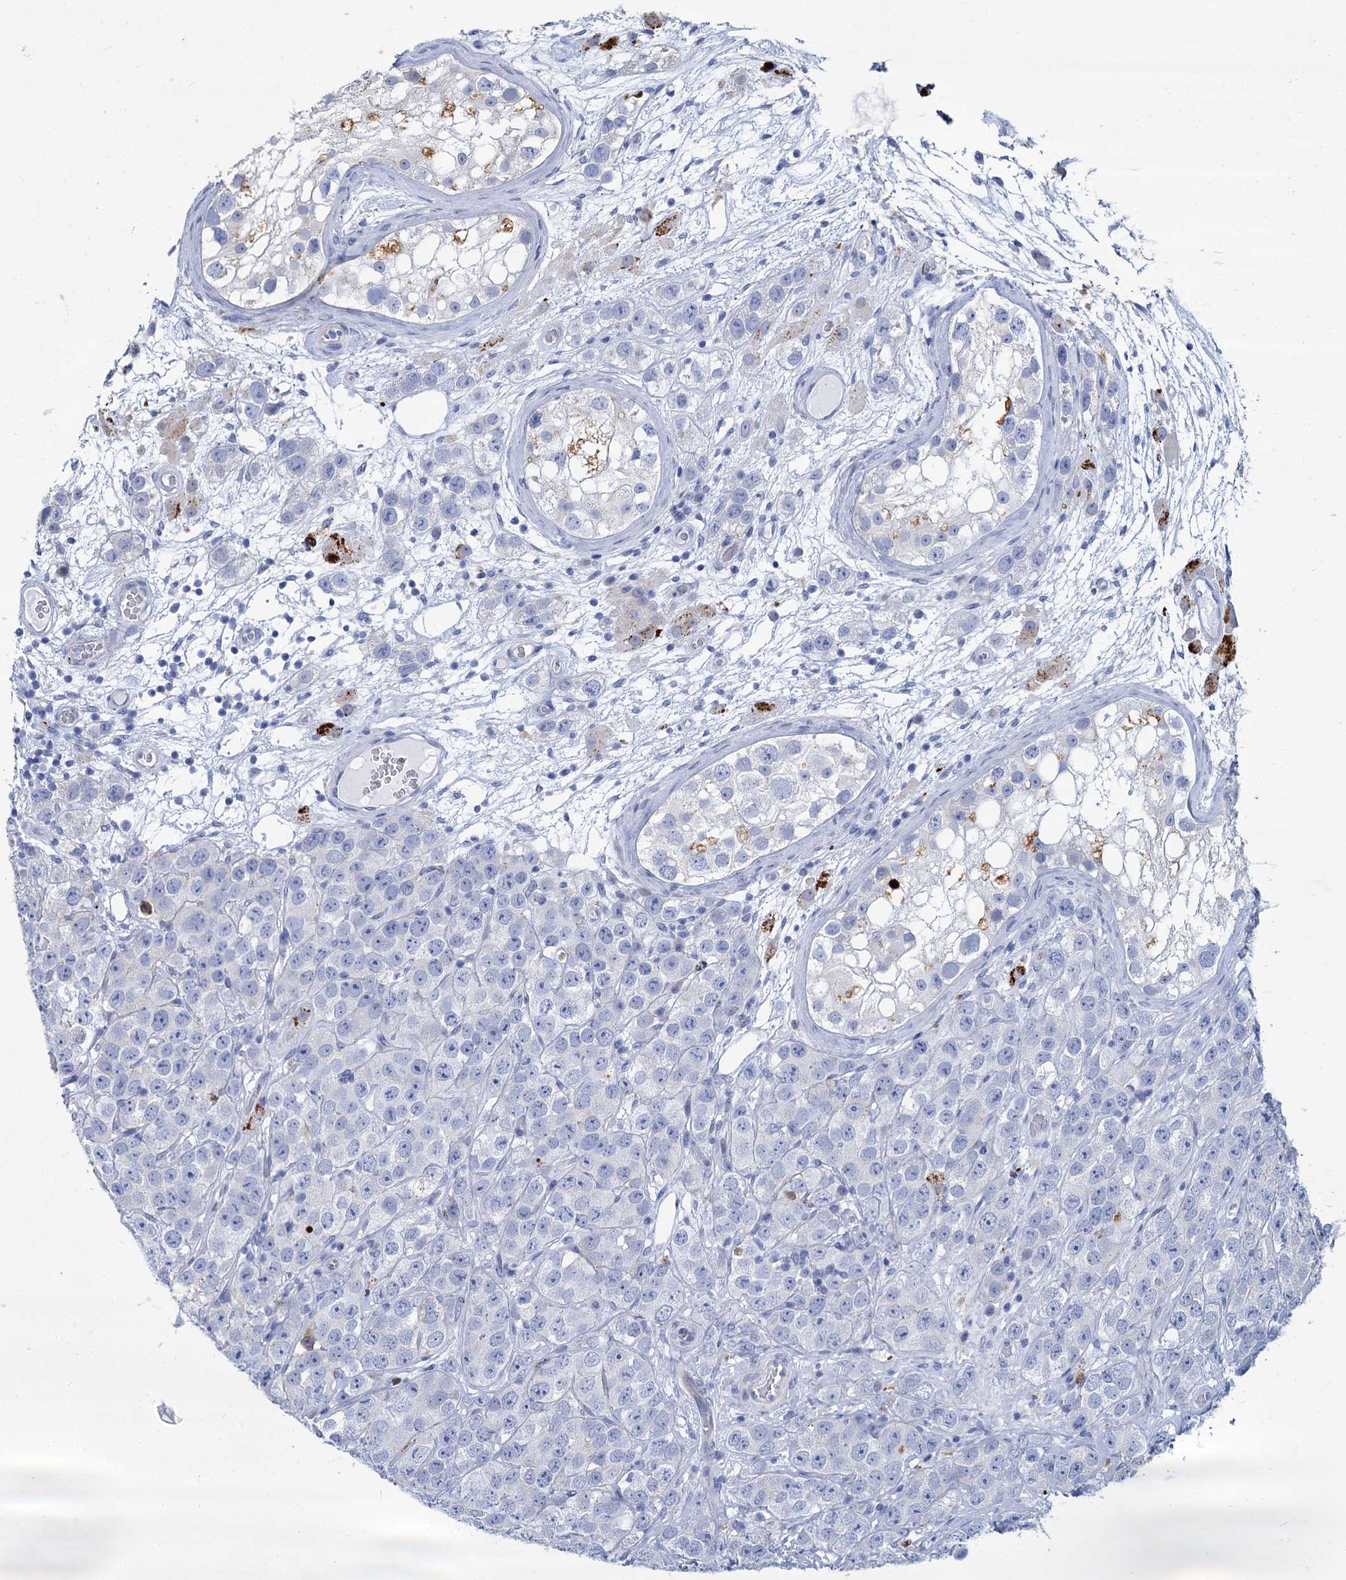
{"staining": {"intensity": "negative", "quantity": "none", "location": "none"}, "tissue": "testis cancer", "cell_type": "Tumor cells", "image_type": "cancer", "snomed": [{"axis": "morphology", "description": "Seminoma, NOS"}, {"axis": "topography", "description": "Testis"}], "caption": "This image is of seminoma (testis) stained with IHC to label a protein in brown with the nuclei are counter-stained blue. There is no staining in tumor cells.", "gene": "TRIM77", "patient": {"sex": "male", "age": 28}}